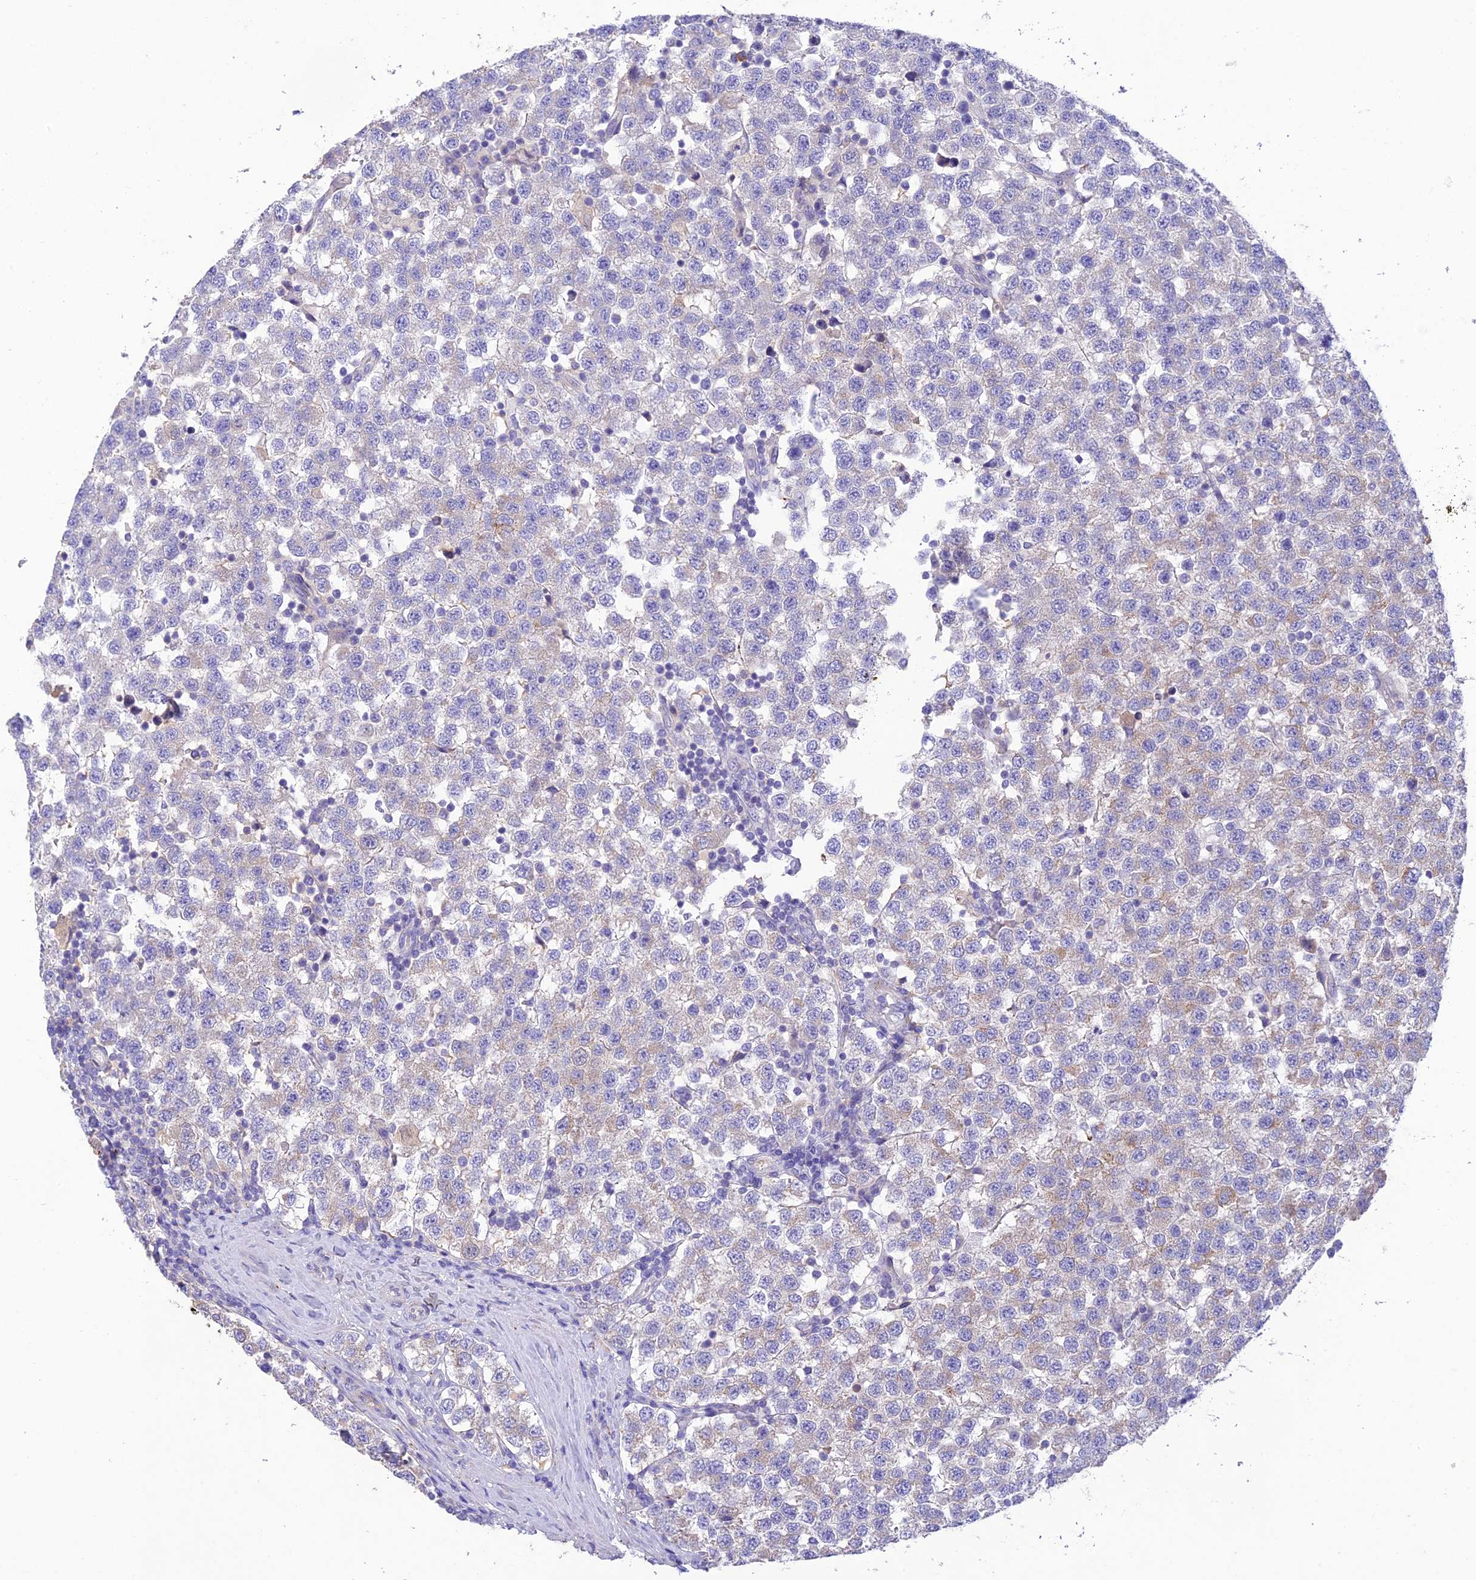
{"staining": {"intensity": "weak", "quantity": "25%-75%", "location": "cytoplasmic/membranous"}, "tissue": "testis cancer", "cell_type": "Tumor cells", "image_type": "cancer", "snomed": [{"axis": "morphology", "description": "Seminoma, NOS"}, {"axis": "topography", "description": "Testis"}], "caption": "About 25%-75% of tumor cells in testis cancer (seminoma) display weak cytoplasmic/membranous protein expression as visualized by brown immunohistochemical staining.", "gene": "HSD17B2", "patient": {"sex": "male", "age": 34}}